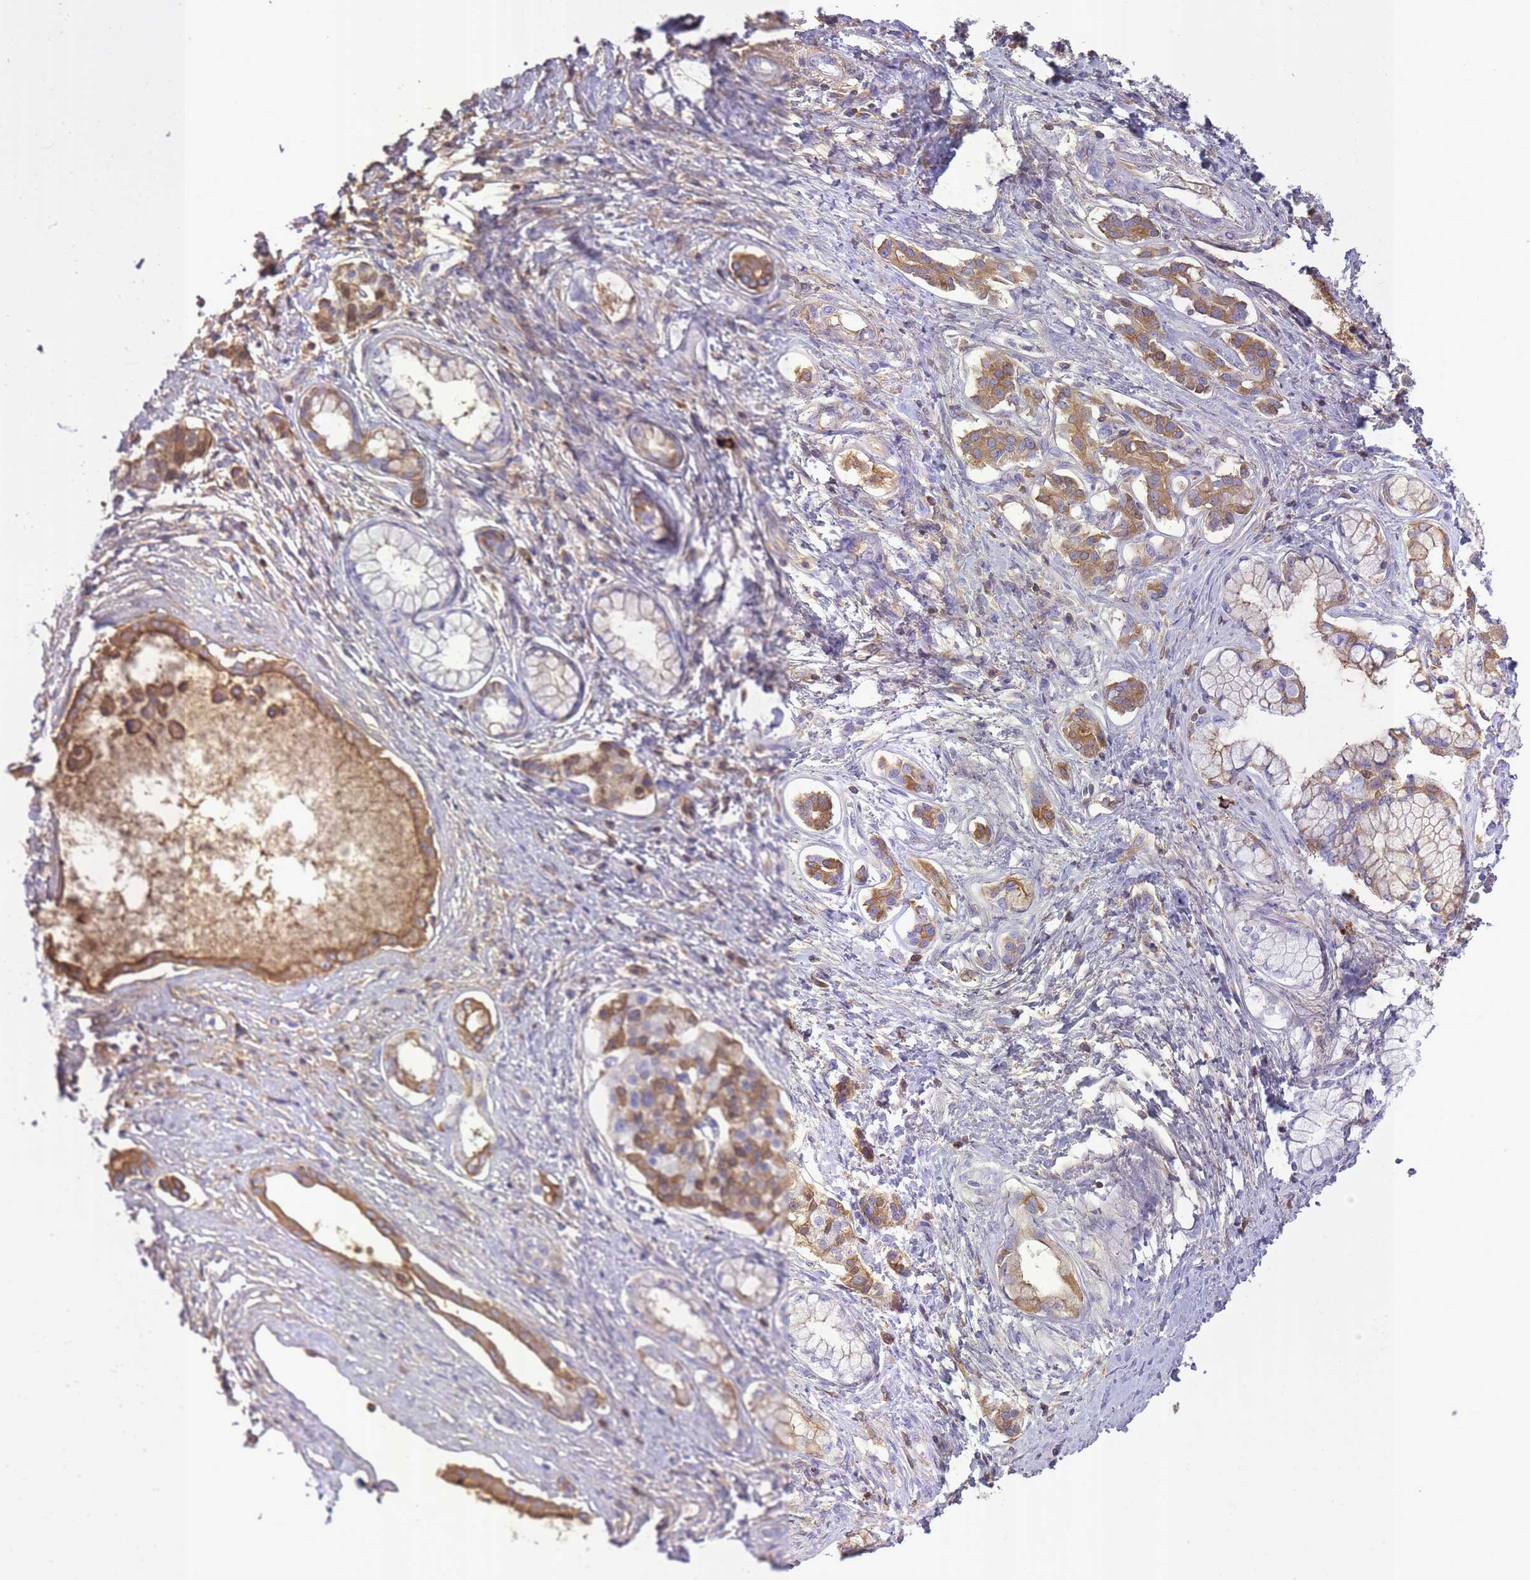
{"staining": {"intensity": "moderate", "quantity": ">75%", "location": "cytoplasmic/membranous"}, "tissue": "pancreatic cancer", "cell_type": "Tumor cells", "image_type": "cancer", "snomed": [{"axis": "morphology", "description": "Adenocarcinoma, NOS"}, {"axis": "topography", "description": "Pancreas"}], "caption": "Immunohistochemical staining of human pancreatic cancer reveals medium levels of moderate cytoplasmic/membranous staining in approximately >75% of tumor cells.", "gene": "IGKV1D-42", "patient": {"sex": "male", "age": 70}}